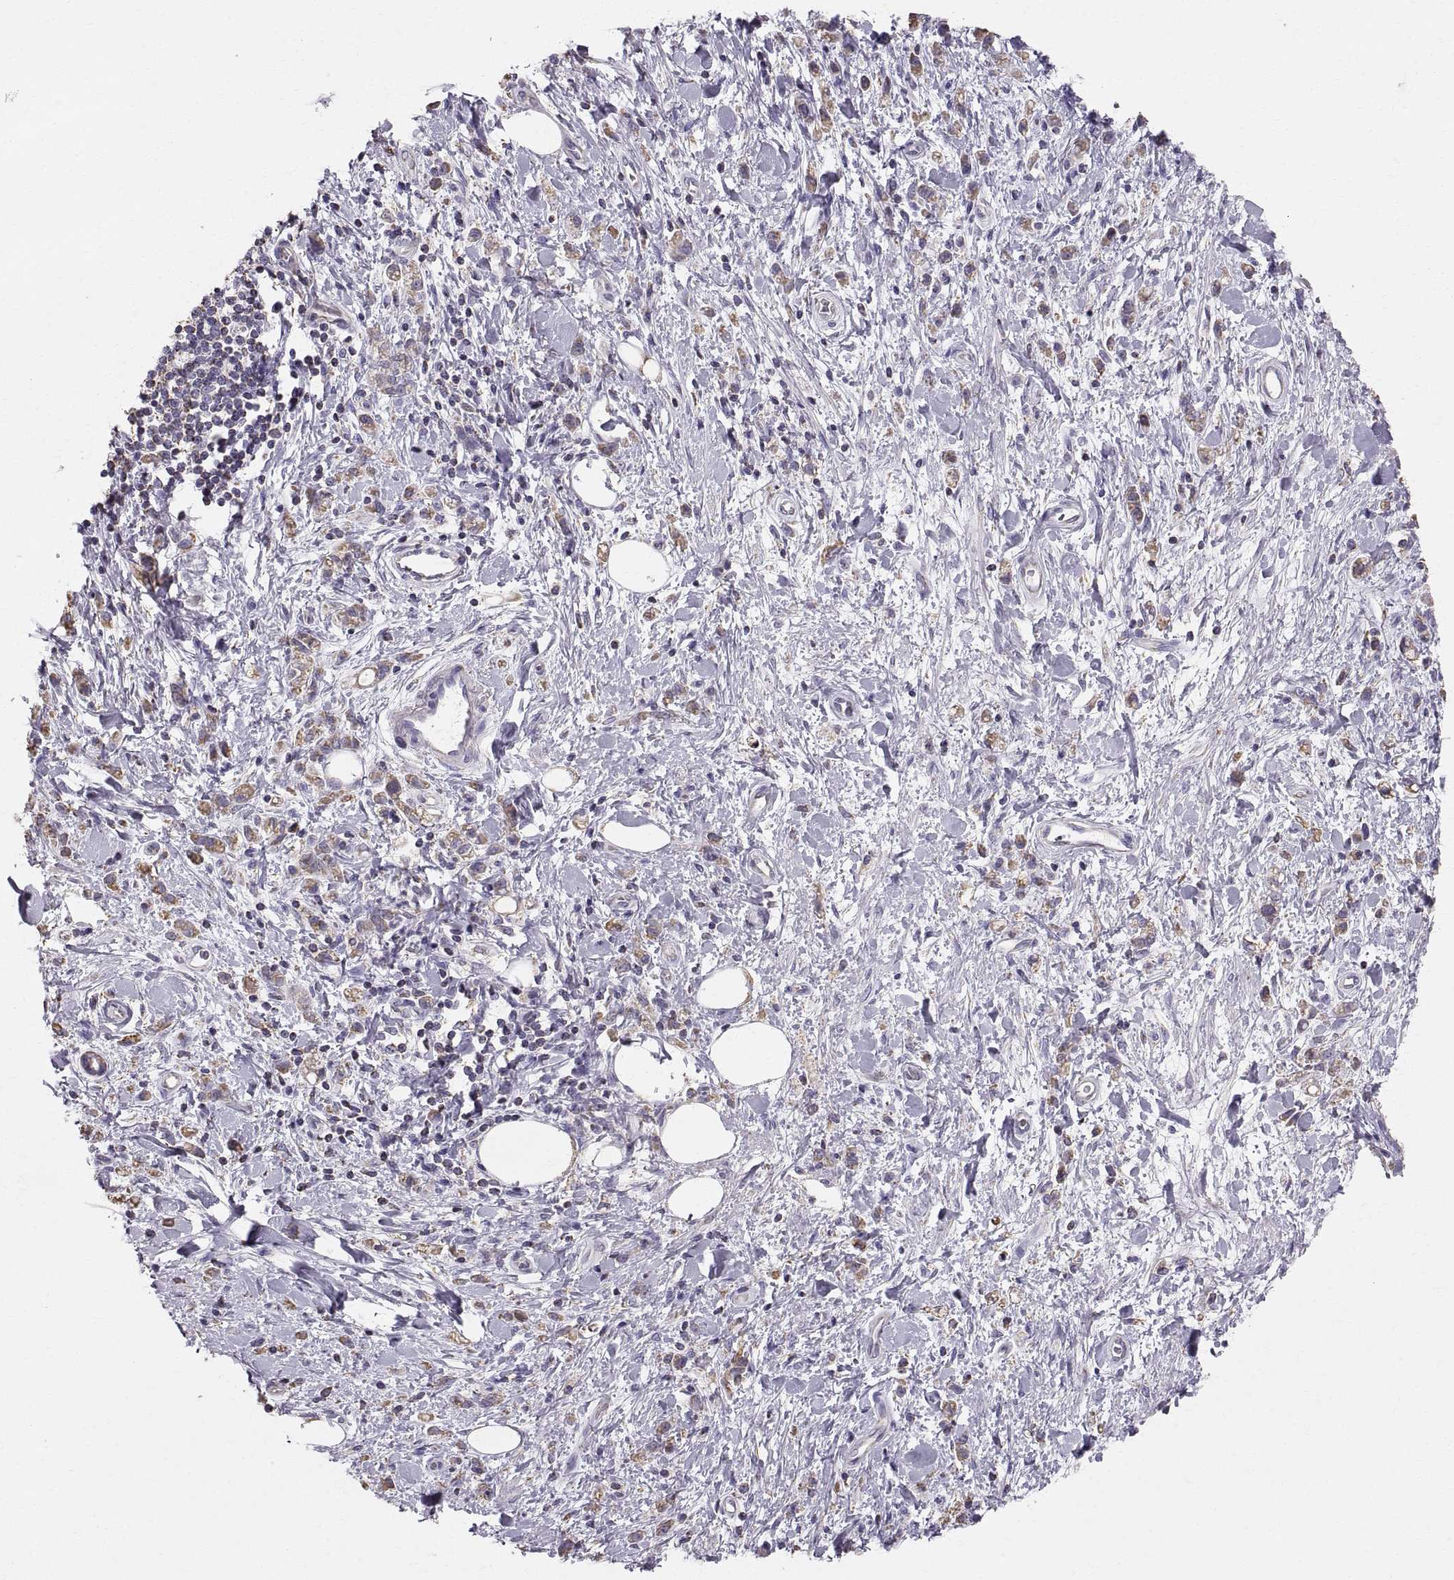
{"staining": {"intensity": "moderate", "quantity": "25%-75%", "location": "cytoplasmic/membranous"}, "tissue": "stomach cancer", "cell_type": "Tumor cells", "image_type": "cancer", "snomed": [{"axis": "morphology", "description": "Adenocarcinoma, NOS"}, {"axis": "topography", "description": "Stomach"}], "caption": "Human stomach adenocarcinoma stained with a brown dye exhibits moderate cytoplasmic/membranous positive staining in about 25%-75% of tumor cells.", "gene": "STMND1", "patient": {"sex": "male", "age": 77}}